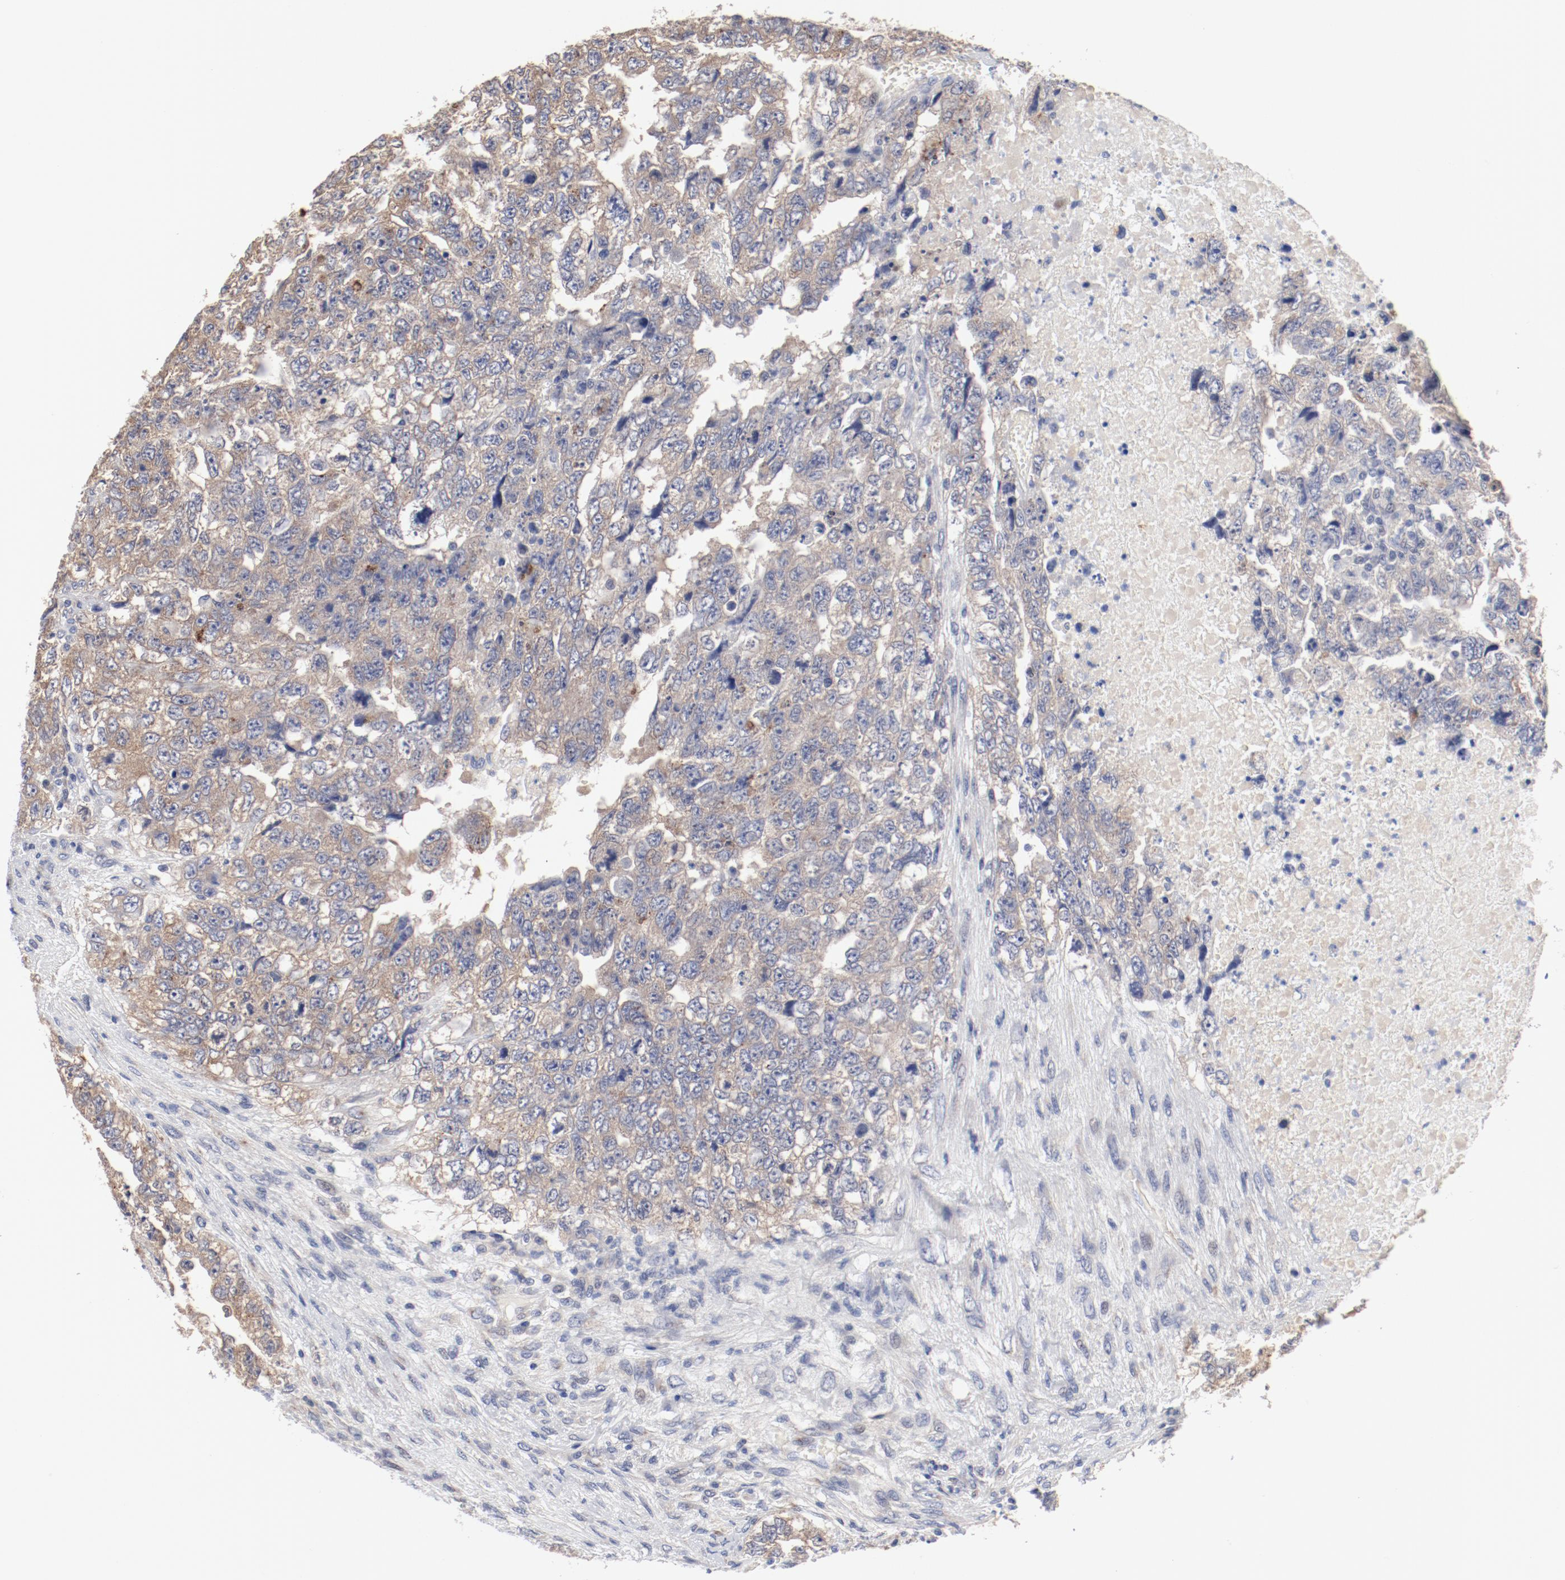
{"staining": {"intensity": "weak", "quantity": ">75%", "location": "cytoplasmic/membranous"}, "tissue": "testis cancer", "cell_type": "Tumor cells", "image_type": "cancer", "snomed": [{"axis": "morphology", "description": "Carcinoma, Embryonal, NOS"}, {"axis": "topography", "description": "Testis"}], "caption": "Testis cancer tissue shows weak cytoplasmic/membranous staining in approximately >75% of tumor cells", "gene": "GPR143", "patient": {"sex": "male", "age": 36}}